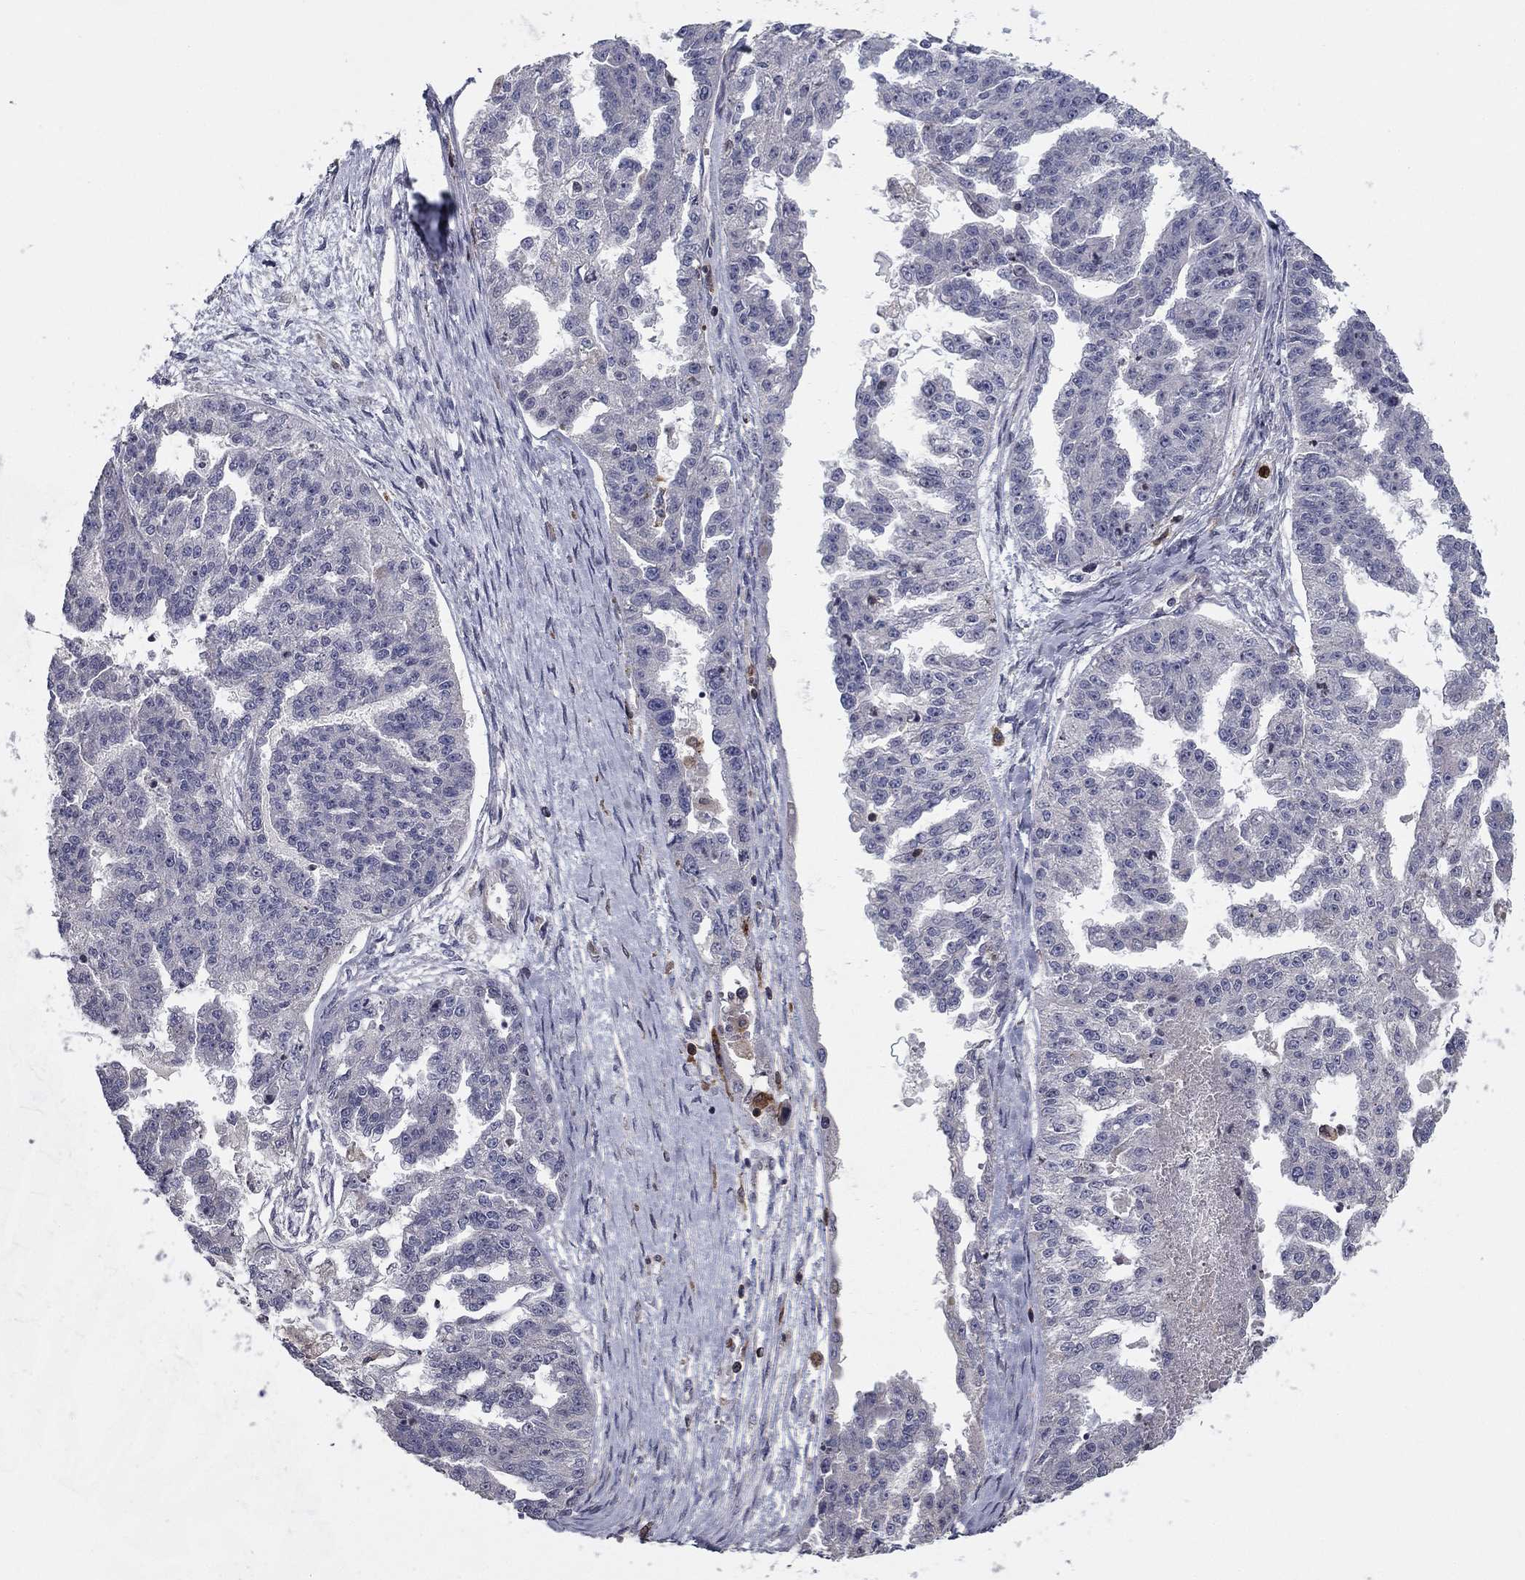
{"staining": {"intensity": "negative", "quantity": "none", "location": "none"}, "tissue": "ovarian cancer", "cell_type": "Tumor cells", "image_type": "cancer", "snomed": [{"axis": "morphology", "description": "Cystadenocarcinoma, serous, NOS"}, {"axis": "topography", "description": "Ovary"}], "caption": "Protein analysis of serous cystadenocarcinoma (ovarian) demonstrates no significant expression in tumor cells. Brightfield microscopy of immunohistochemistry stained with DAB (brown) and hematoxylin (blue), captured at high magnification.", "gene": "PLCB2", "patient": {"sex": "female", "age": 58}}